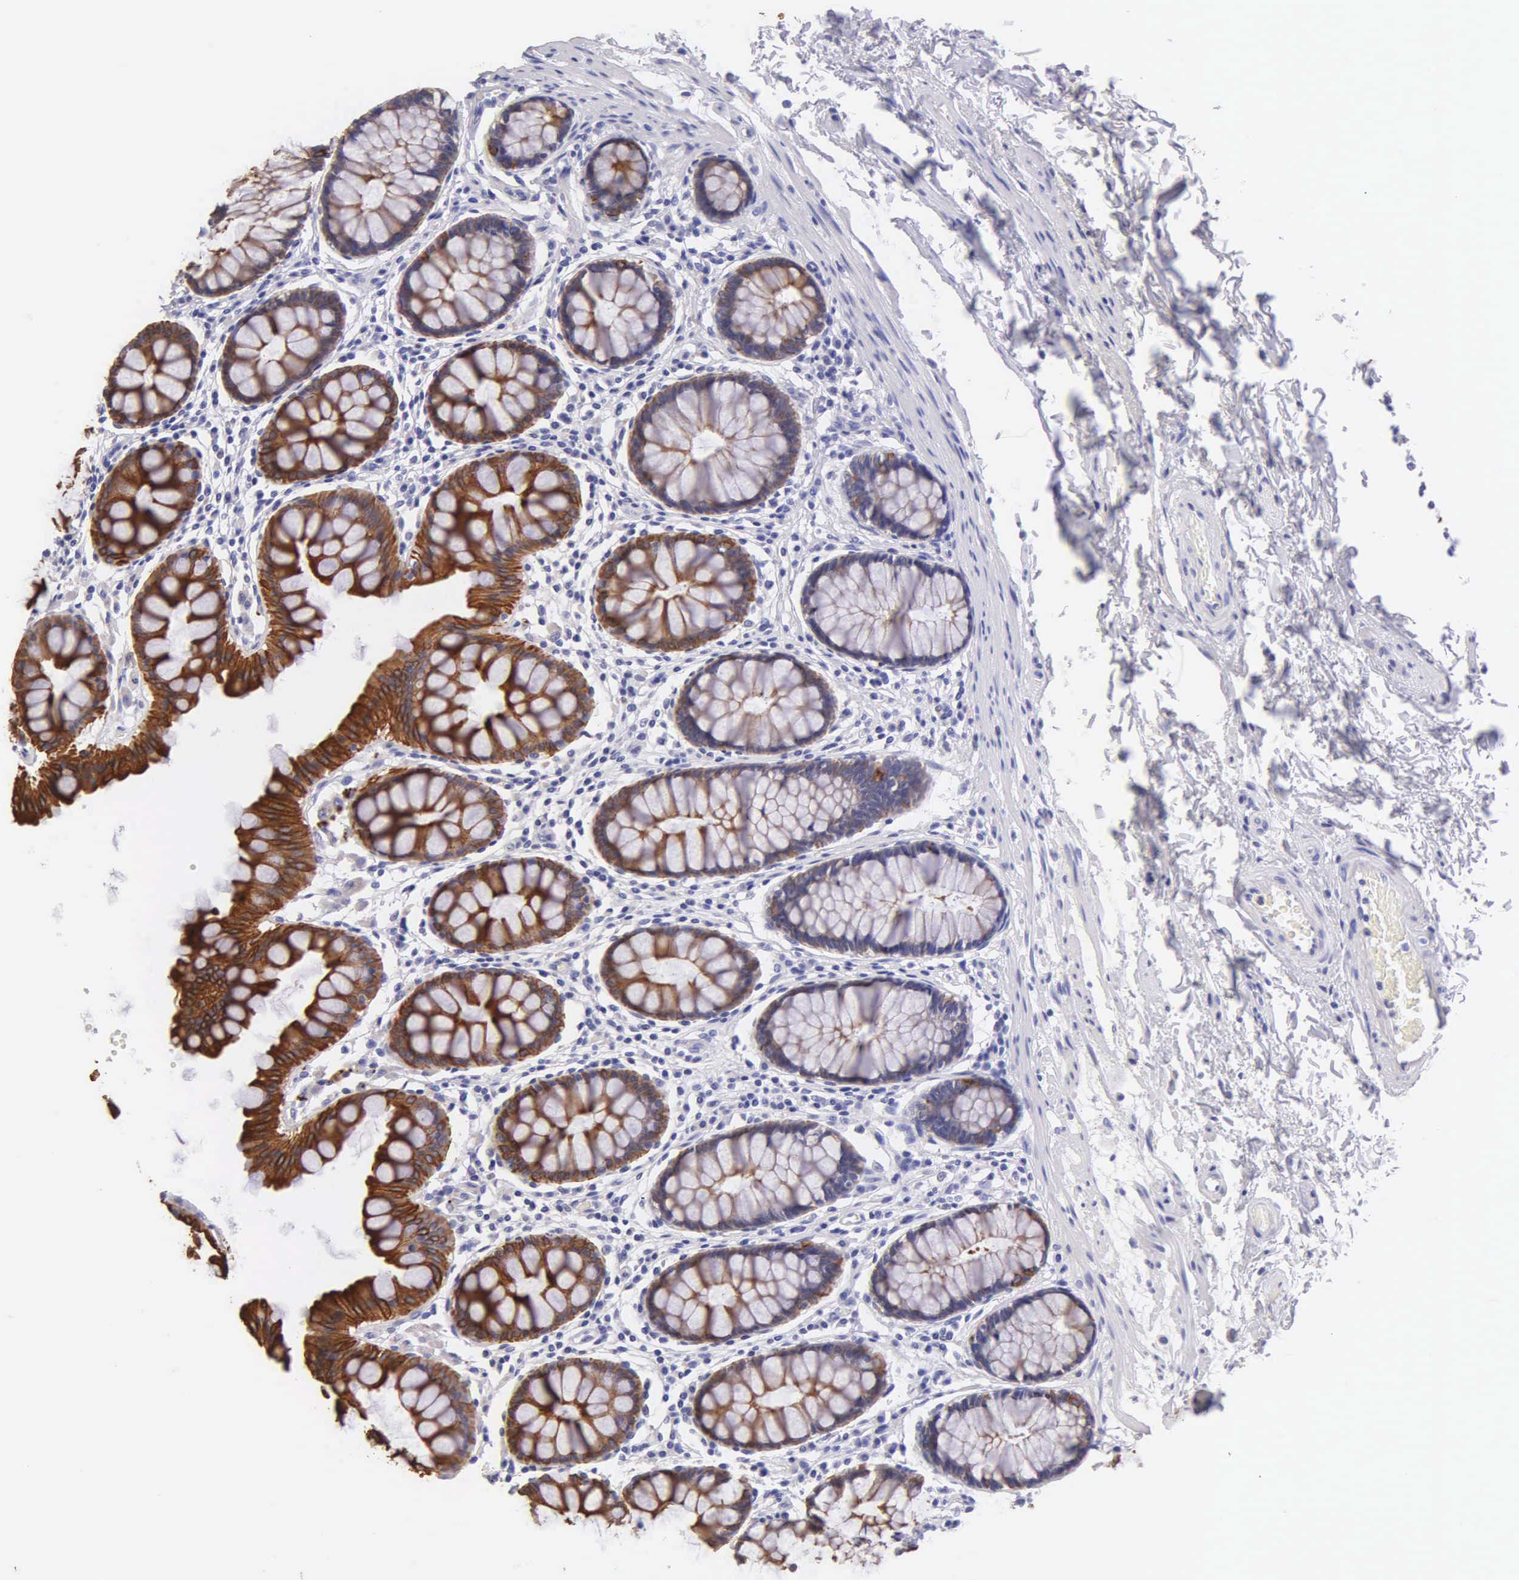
{"staining": {"intensity": "moderate", "quantity": "25%-75%", "location": "cytoplasmic/membranous"}, "tissue": "rectum", "cell_type": "Glandular cells", "image_type": "normal", "snomed": [{"axis": "morphology", "description": "Normal tissue, NOS"}, {"axis": "topography", "description": "Rectum"}], "caption": "Immunohistochemical staining of benign human rectum displays moderate cytoplasmic/membranous protein staining in about 25%-75% of glandular cells.", "gene": "KRT14", "patient": {"sex": "male", "age": 77}}